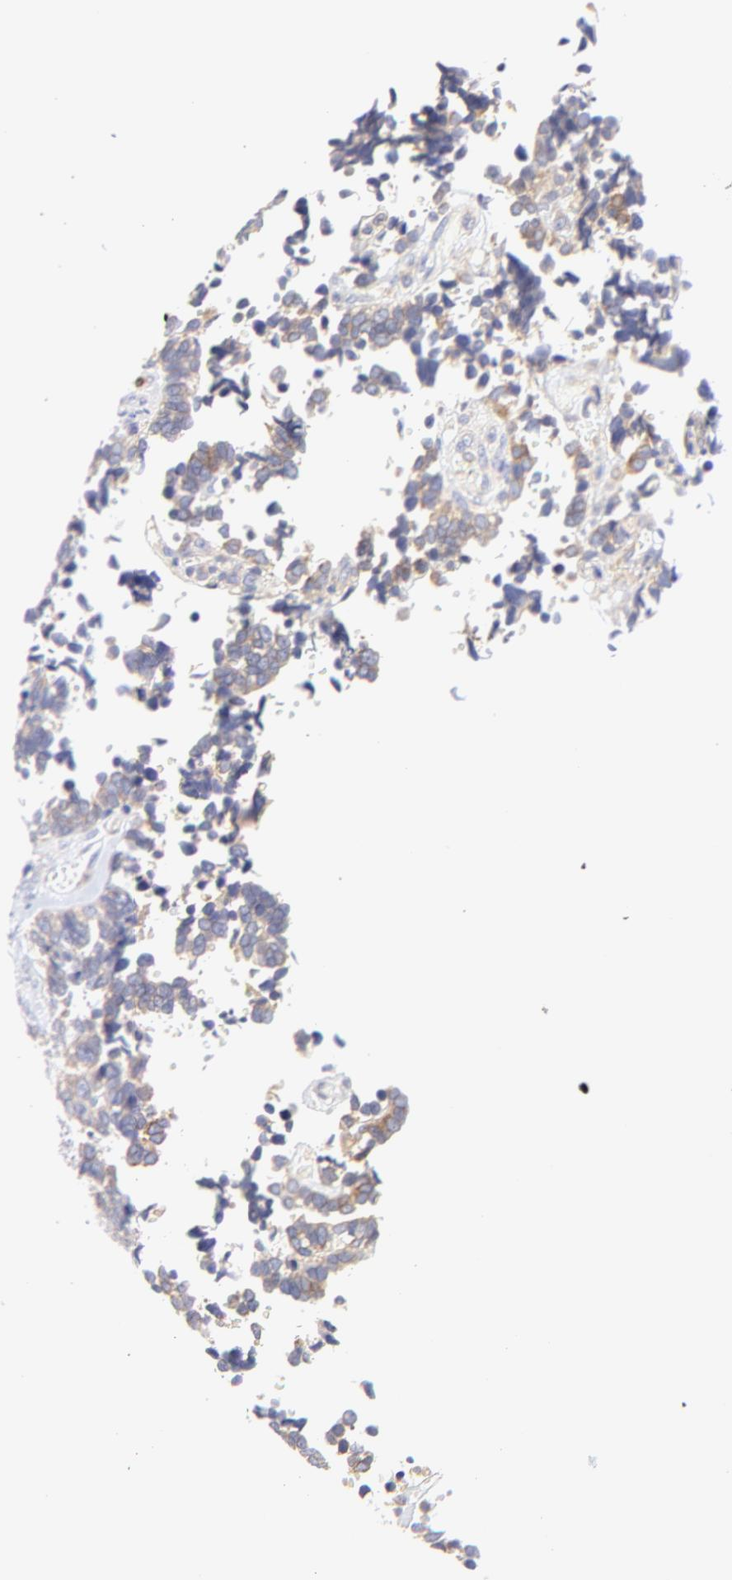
{"staining": {"intensity": "moderate", "quantity": ">75%", "location": "cytoplasmic/membranous"}, "tissue": "ovarian cancer", "cell_type": "Tumor cells", "image_type": "cancer", "snomed": [{"axis": "morphology", "description": "Cystadenocarcinoma, serous, NOS"}, {"axis": "topography", "description": "Ovary"}], "caption": "Protein expression analysis of human serous cystadenocarcinoma (ovarian) reveals moderate cytoplasmic/membranous staining in approximately >75% of tumor cells.", "gene": "MOSPD2", "patient": {"sex": "female", "age": 77}}